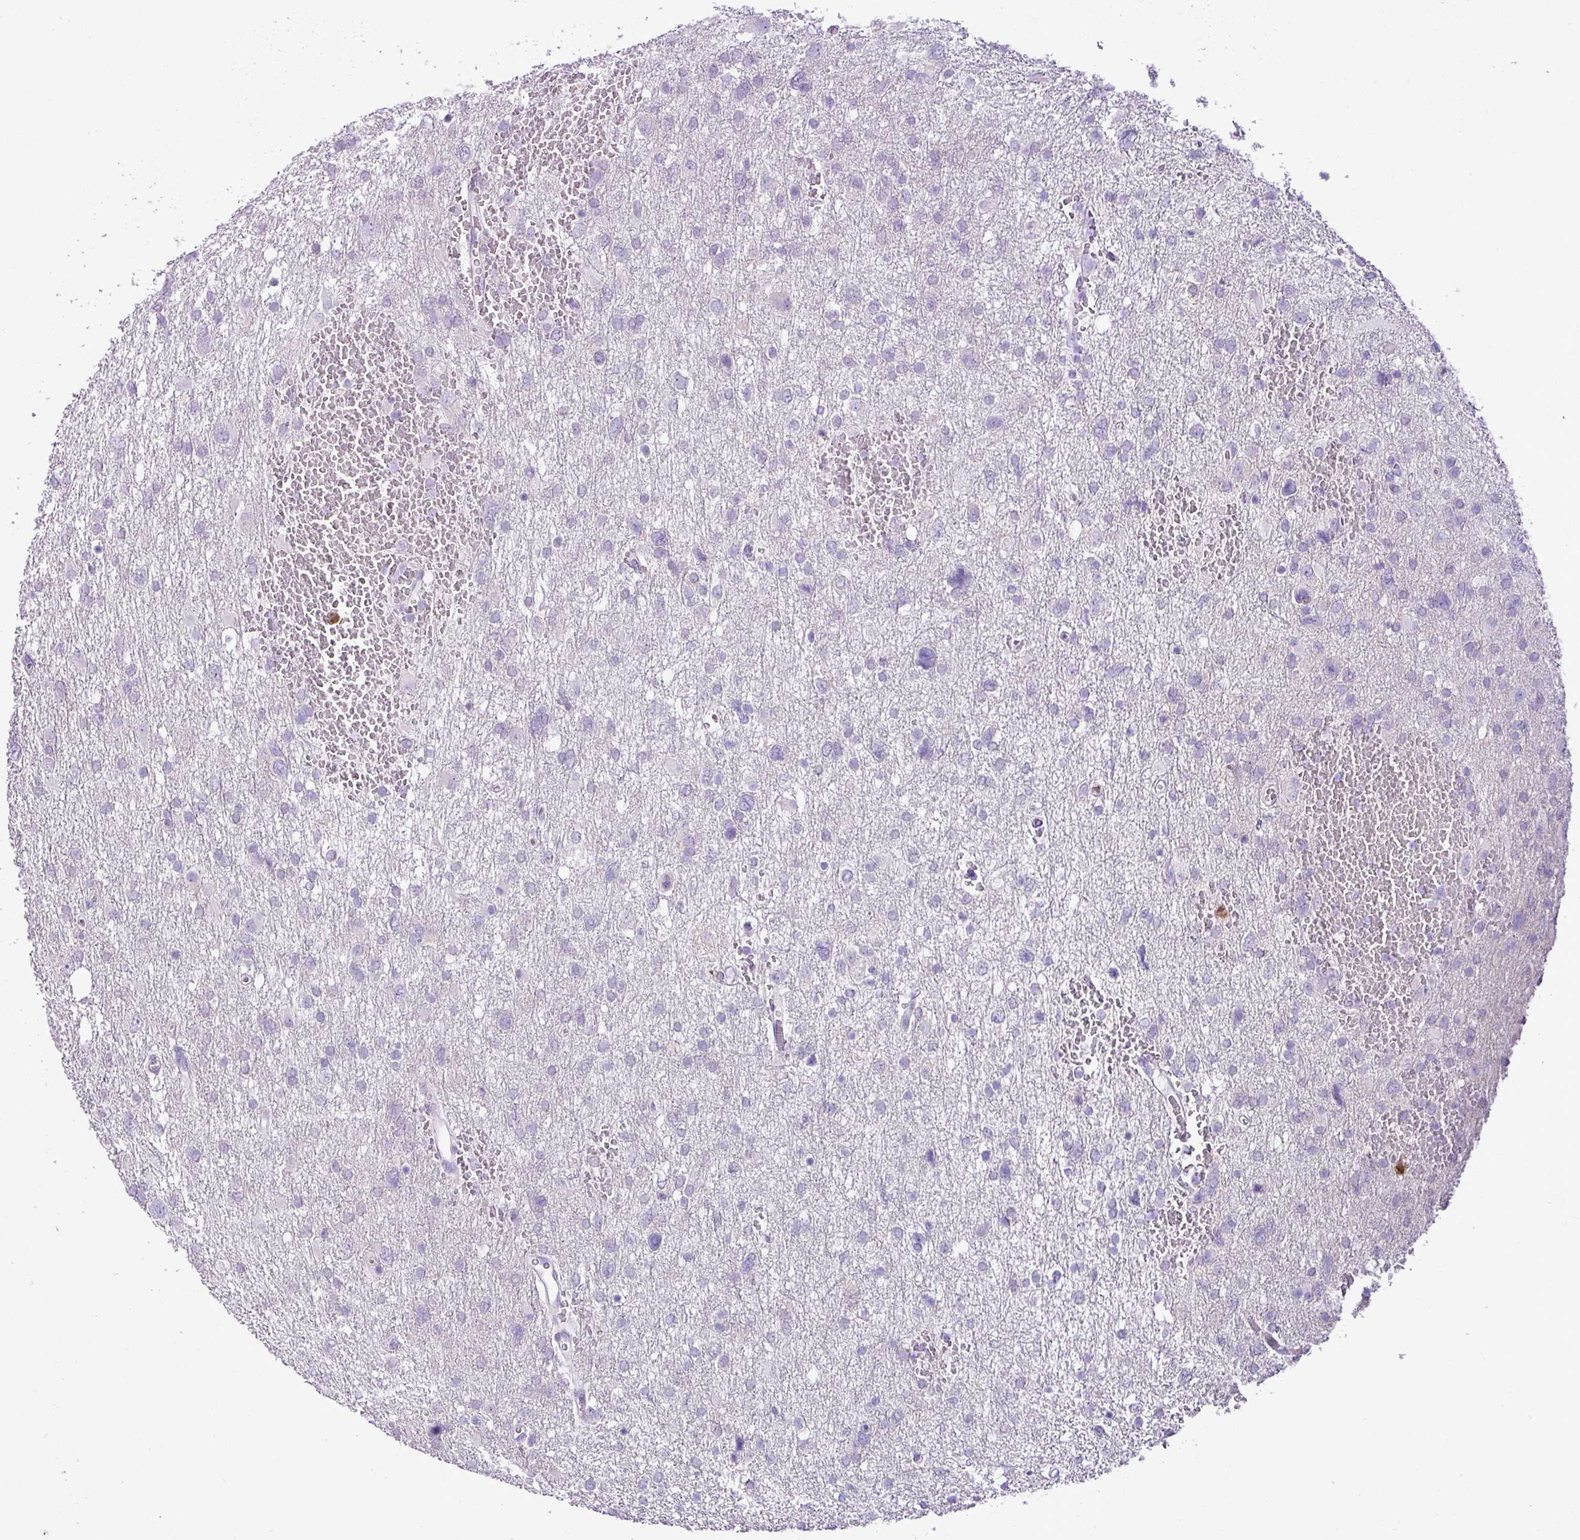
{"staining": {"intensity": "negative", "quantity": "none", "location": "none"}, "tissue": "glioma", "cell_type": "Tumor cells", "image_type": "cancer", "snomed": [{"axis": "morphology", "description": "Glioma, malignant, High grade"}, {"axis": "topography", "description": "Brain"}], "caption": "Tumor cells show no significant positivity in glioma. (IHC, brightfield microscopy, high magnification).", "gene": "ZSCAN5A", "patient": {"sex": "male", "age": 61}}